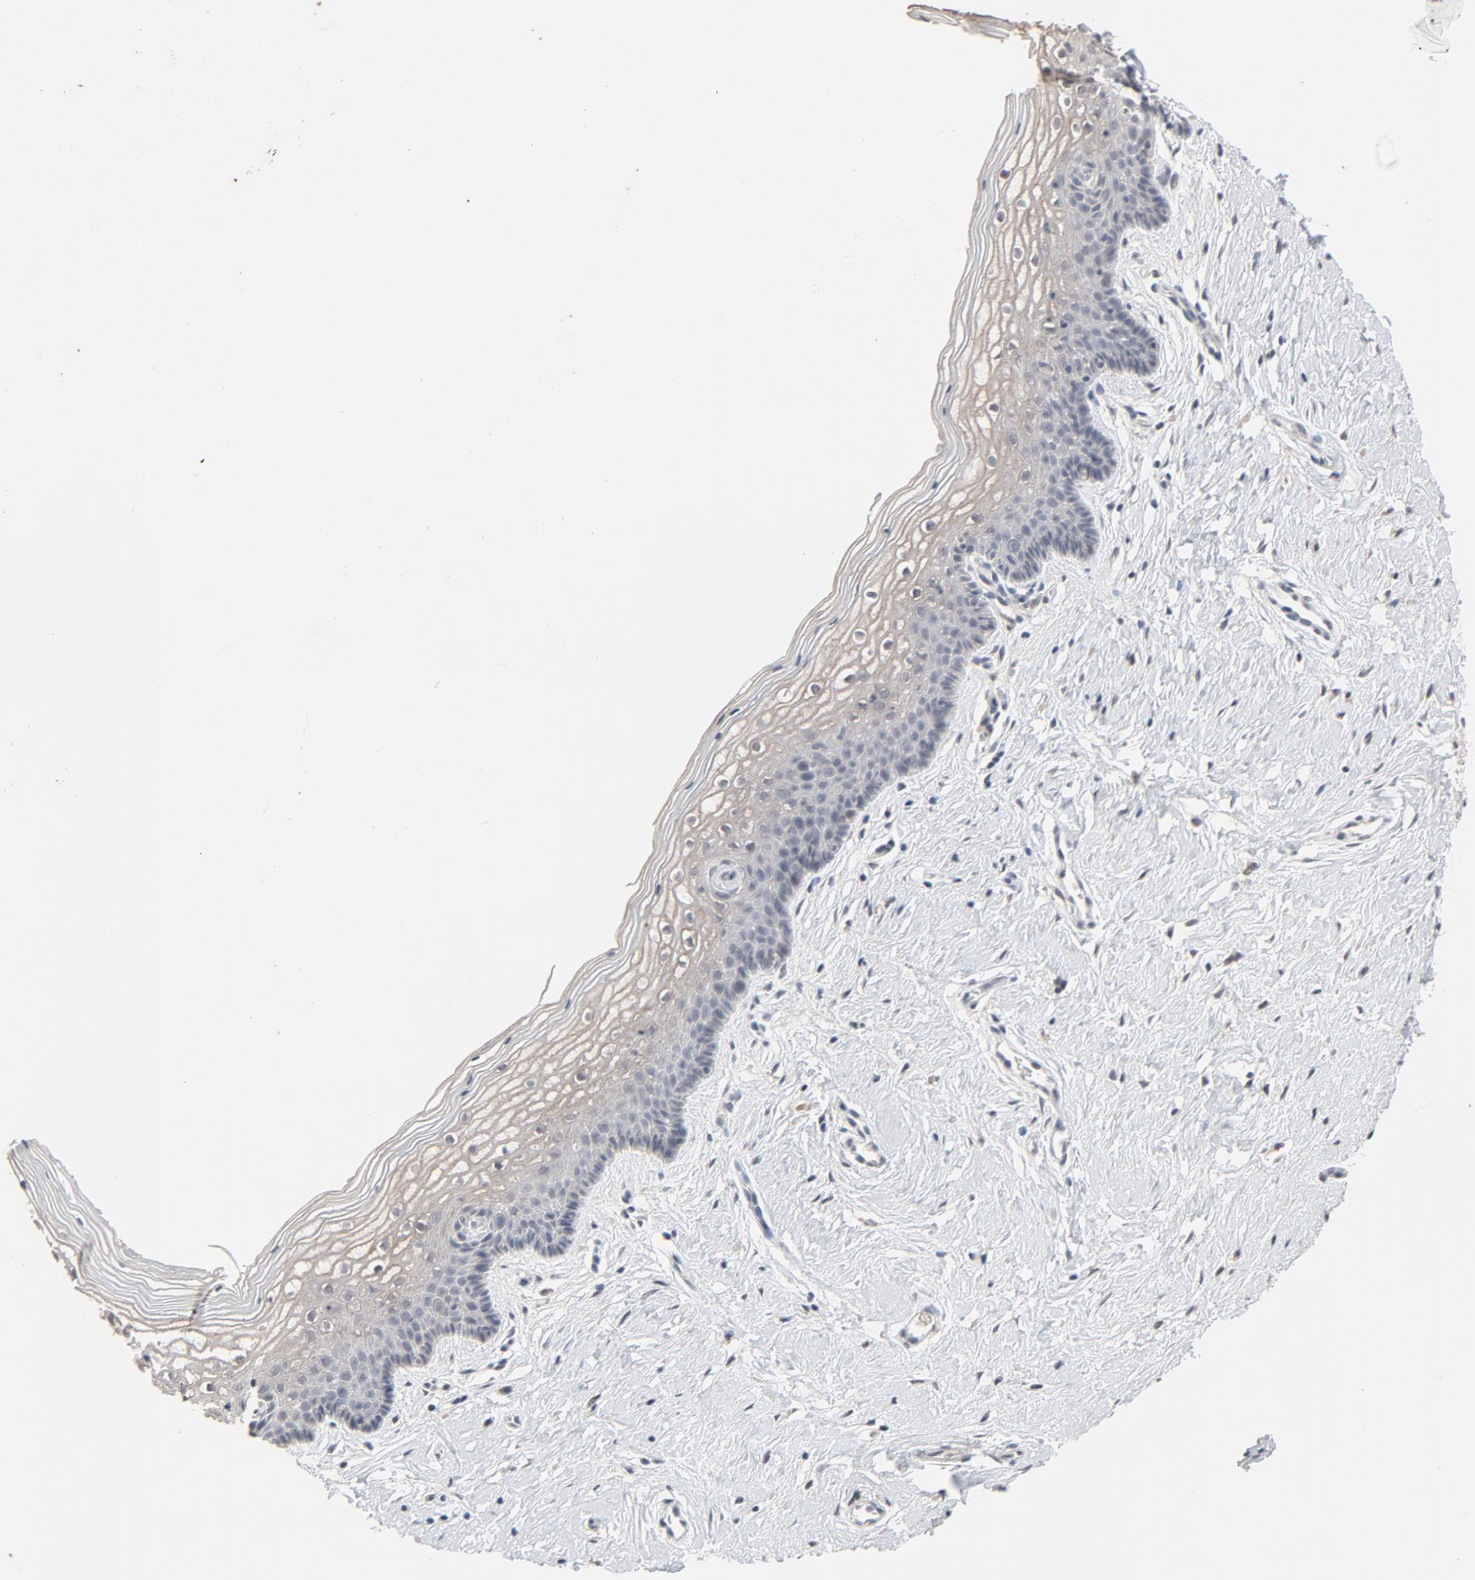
{"staining": {"intensity": "weak", "quantity": ">75%", "location": "cytoplasmic/membranous"}, "tissue": "vagina", "cell_type": "Squamous epithelial cells", "image_type": "normal", "snomed": [{"axis": "morphology", "description": "Normal tissue, NOS"}, {"axis": "topography", "description": "Vagina"}], "caption": "This image shows immunohistochemistry staining of unremarkable vagina, with low weak cytoplasmic/membranous positivity in approximately >75% of squamous epithelial cells.", "gene": "MT3", "patient": {"sex": "female", "age": 46}}